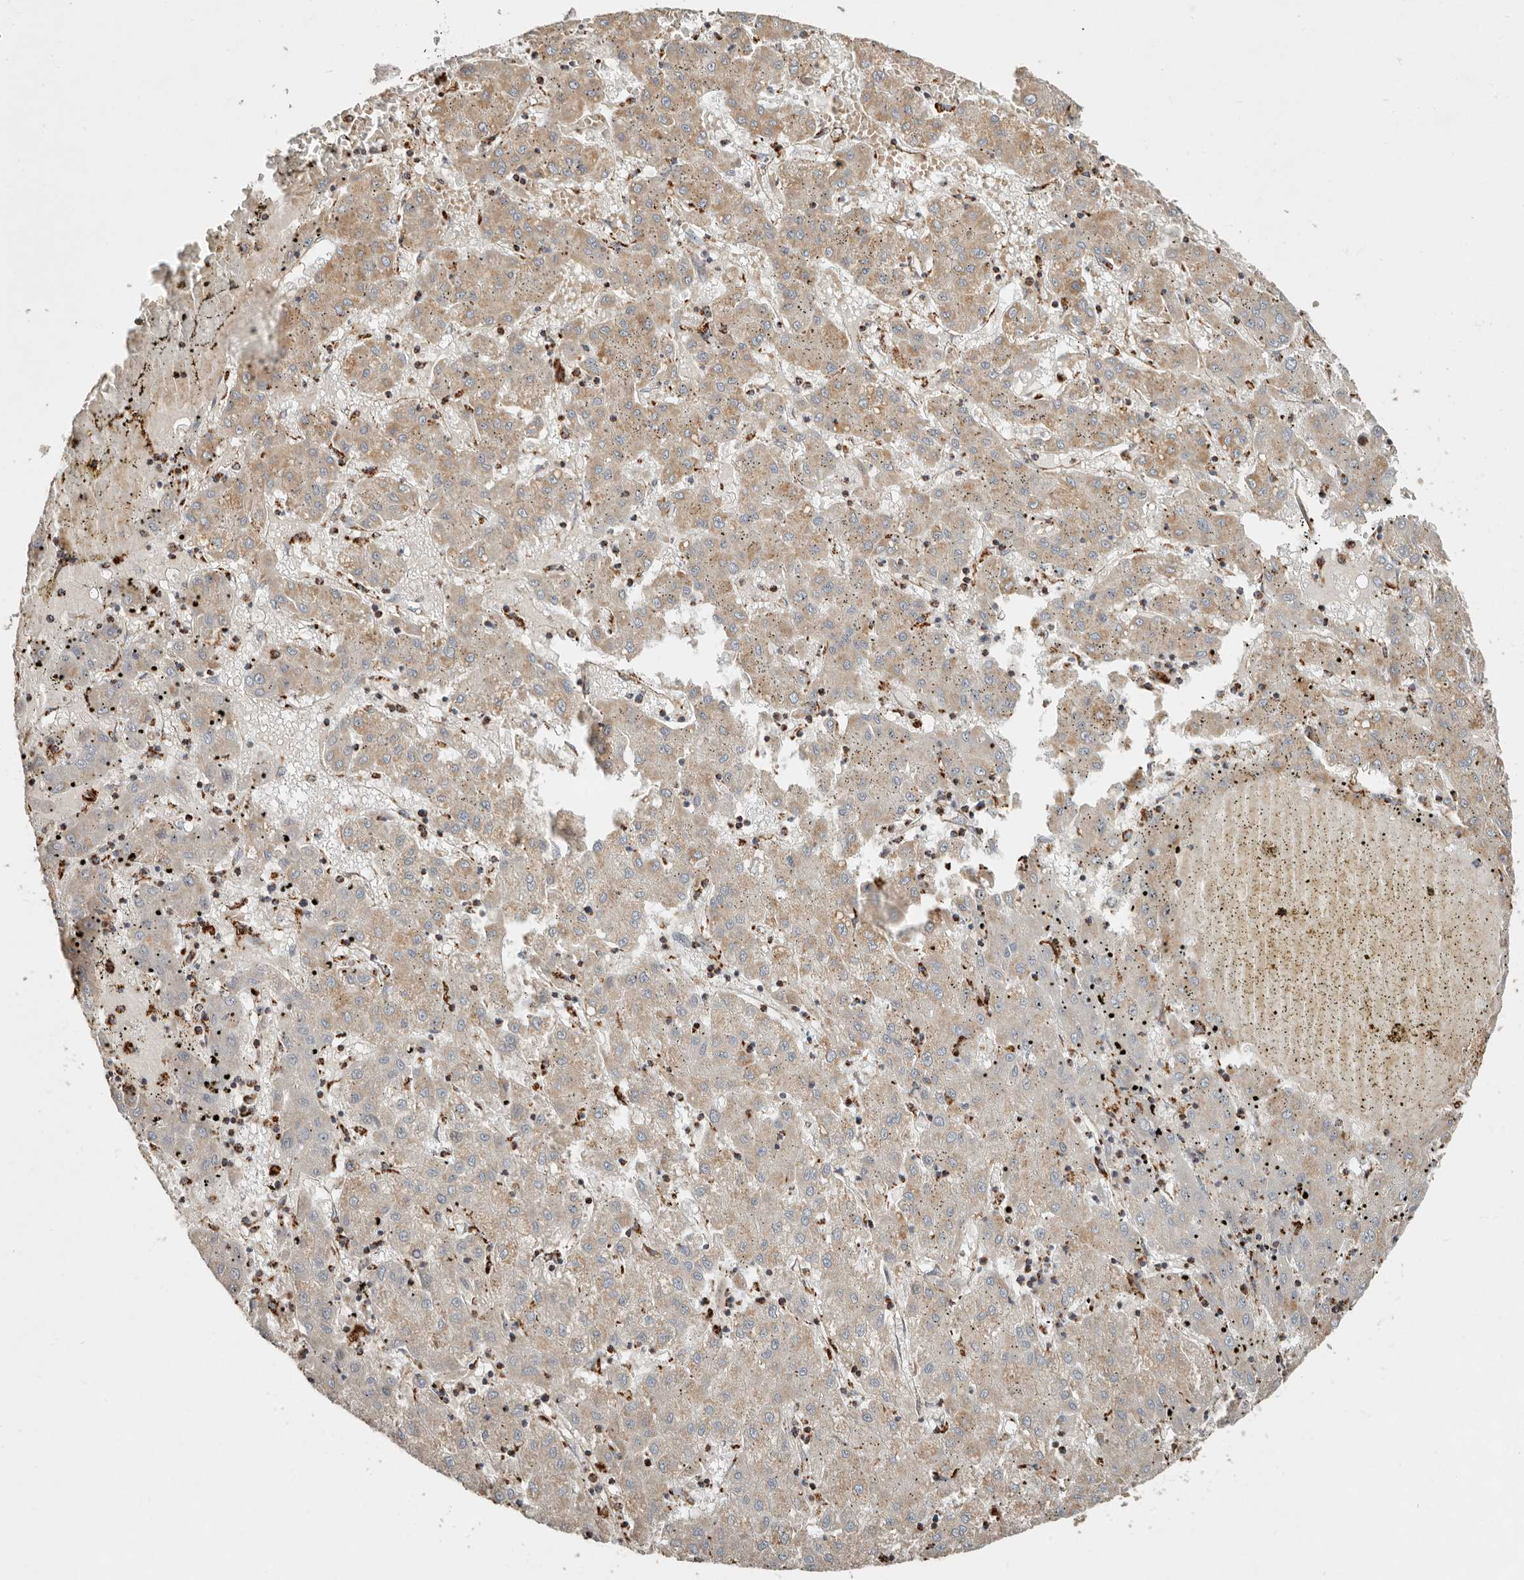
{"staining": {"intensity": "moderate", "quantity": "<25%", "location": "cytoplasmic/membranous"}, "tissue": "liver cancer", "cell_type": "Tumor cells", "image_type": "cancer", "snomed": [{"axis": "morphology", "description": "Carcinoma, Hepatocellular, NOS"}, {"axis": "topography", "description": "Liver"}], "caption": "Liver cancer (hepatocellular carcinoma) stained with immunohistochemistry exhibits moderate cytoplasmic/membranous expression in about <25% of tumor cells. The staining was performed using DAB, with brown indicating positive protein expression. Nuclei are stained blue with hematoxylin.", "gene": "ARHGEF10L", "patient": {"sex": "male", "age": 72}}